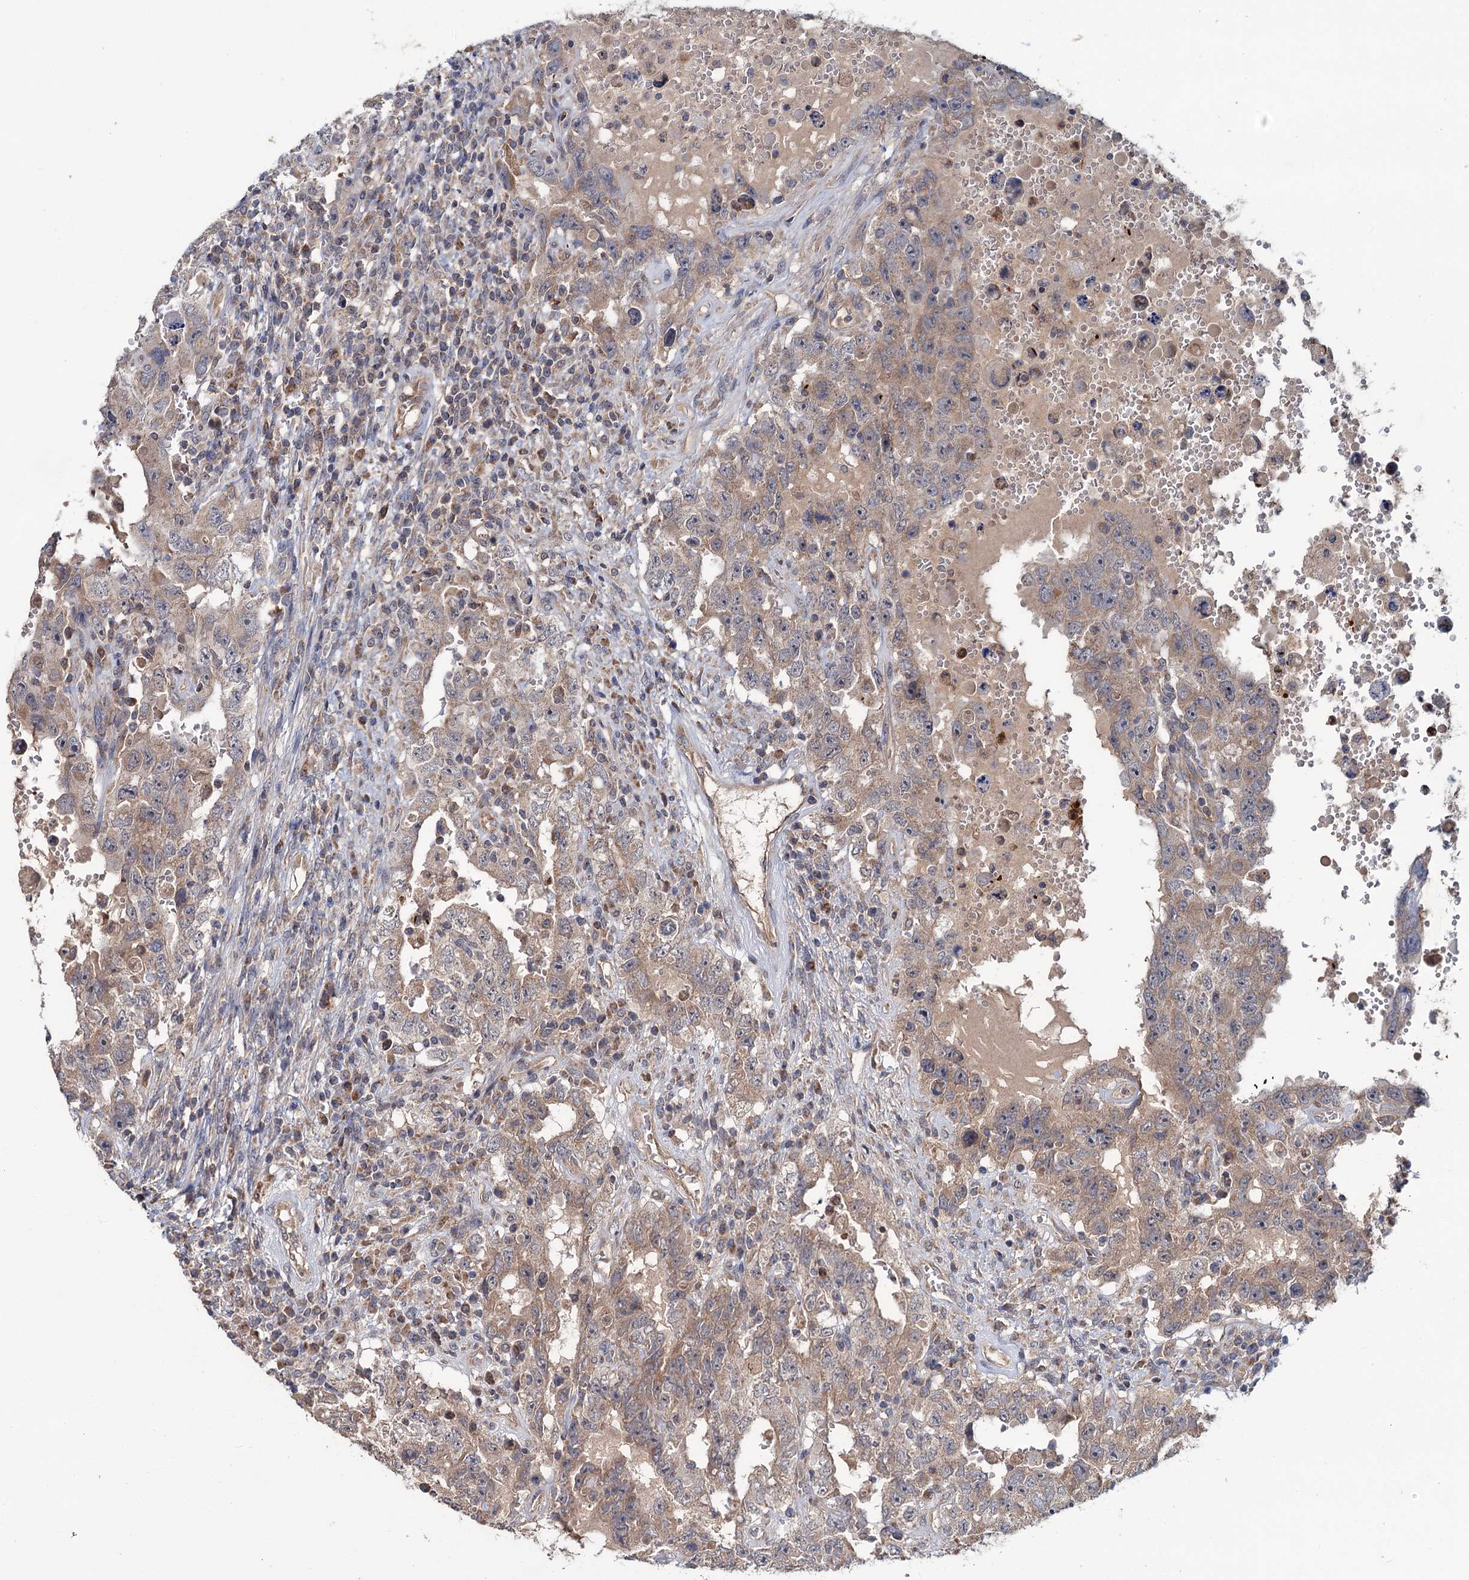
{"staining": {"intensity": "weak", "quantity": "25%-75%", "location": "cytoplasmic/membranous"}, "tissue": "testis cancer", "cell_type": "Tumor cells", "image_type": "cancer", "snomed": [{"axis": "morphology", "description": "Carcinoma, Embryonal, NOS"}, {"axis": "topography", "description": "Testis"}], "caption": "IHC micrograph of neoplastic tissue: testis cancer stained using immunohistochemistry reveals low levels of weak protein expression localized specifically in the cytoplasmic/membranous of tumor cells, appearing as a cytoplasmic/membranous brown color.", "gene": "DYNC2H1", "patient": {"sex": "male", "age": 26}}